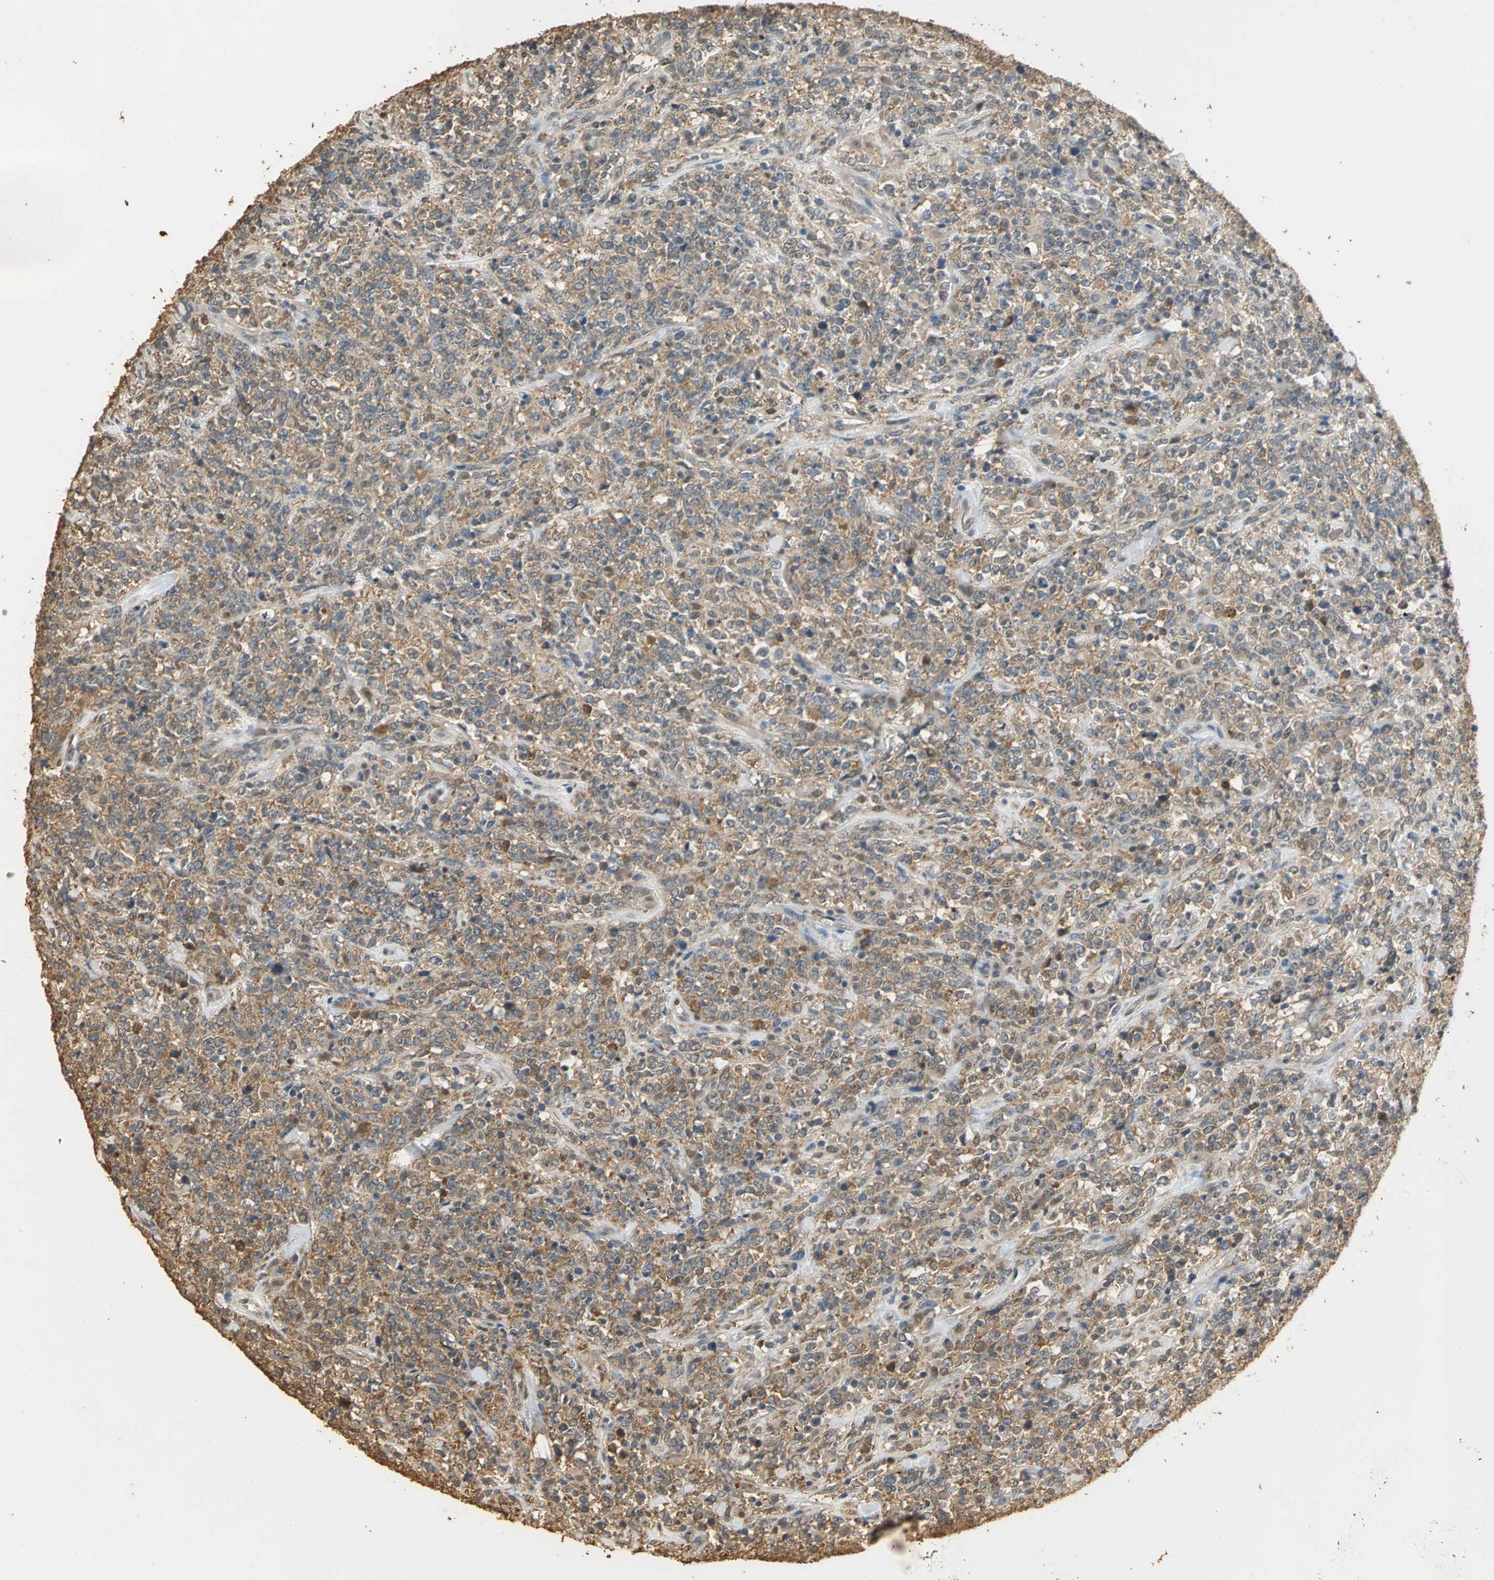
{"staining": {"intensity": "weak", "quantity": ">75%", "location": "cytoplasmic/membranous"}, "tissue": "lymphoma", "cell_type": "Tumor cells", "image_type": "cancer", "snomed": [{"axis": "morphology", "description": "Malignant lymphoma, non-Hodgkin's type, High grade"}, {"axis": "topography", "description": "Soft tissue"}], "caption": "Lymphoma tissue displays weak cytoplasmic/membranous positivity in approximately >75% of tumor cells", "gene": "GAPDH", "patient": {"sex": "male", "age": 18}}